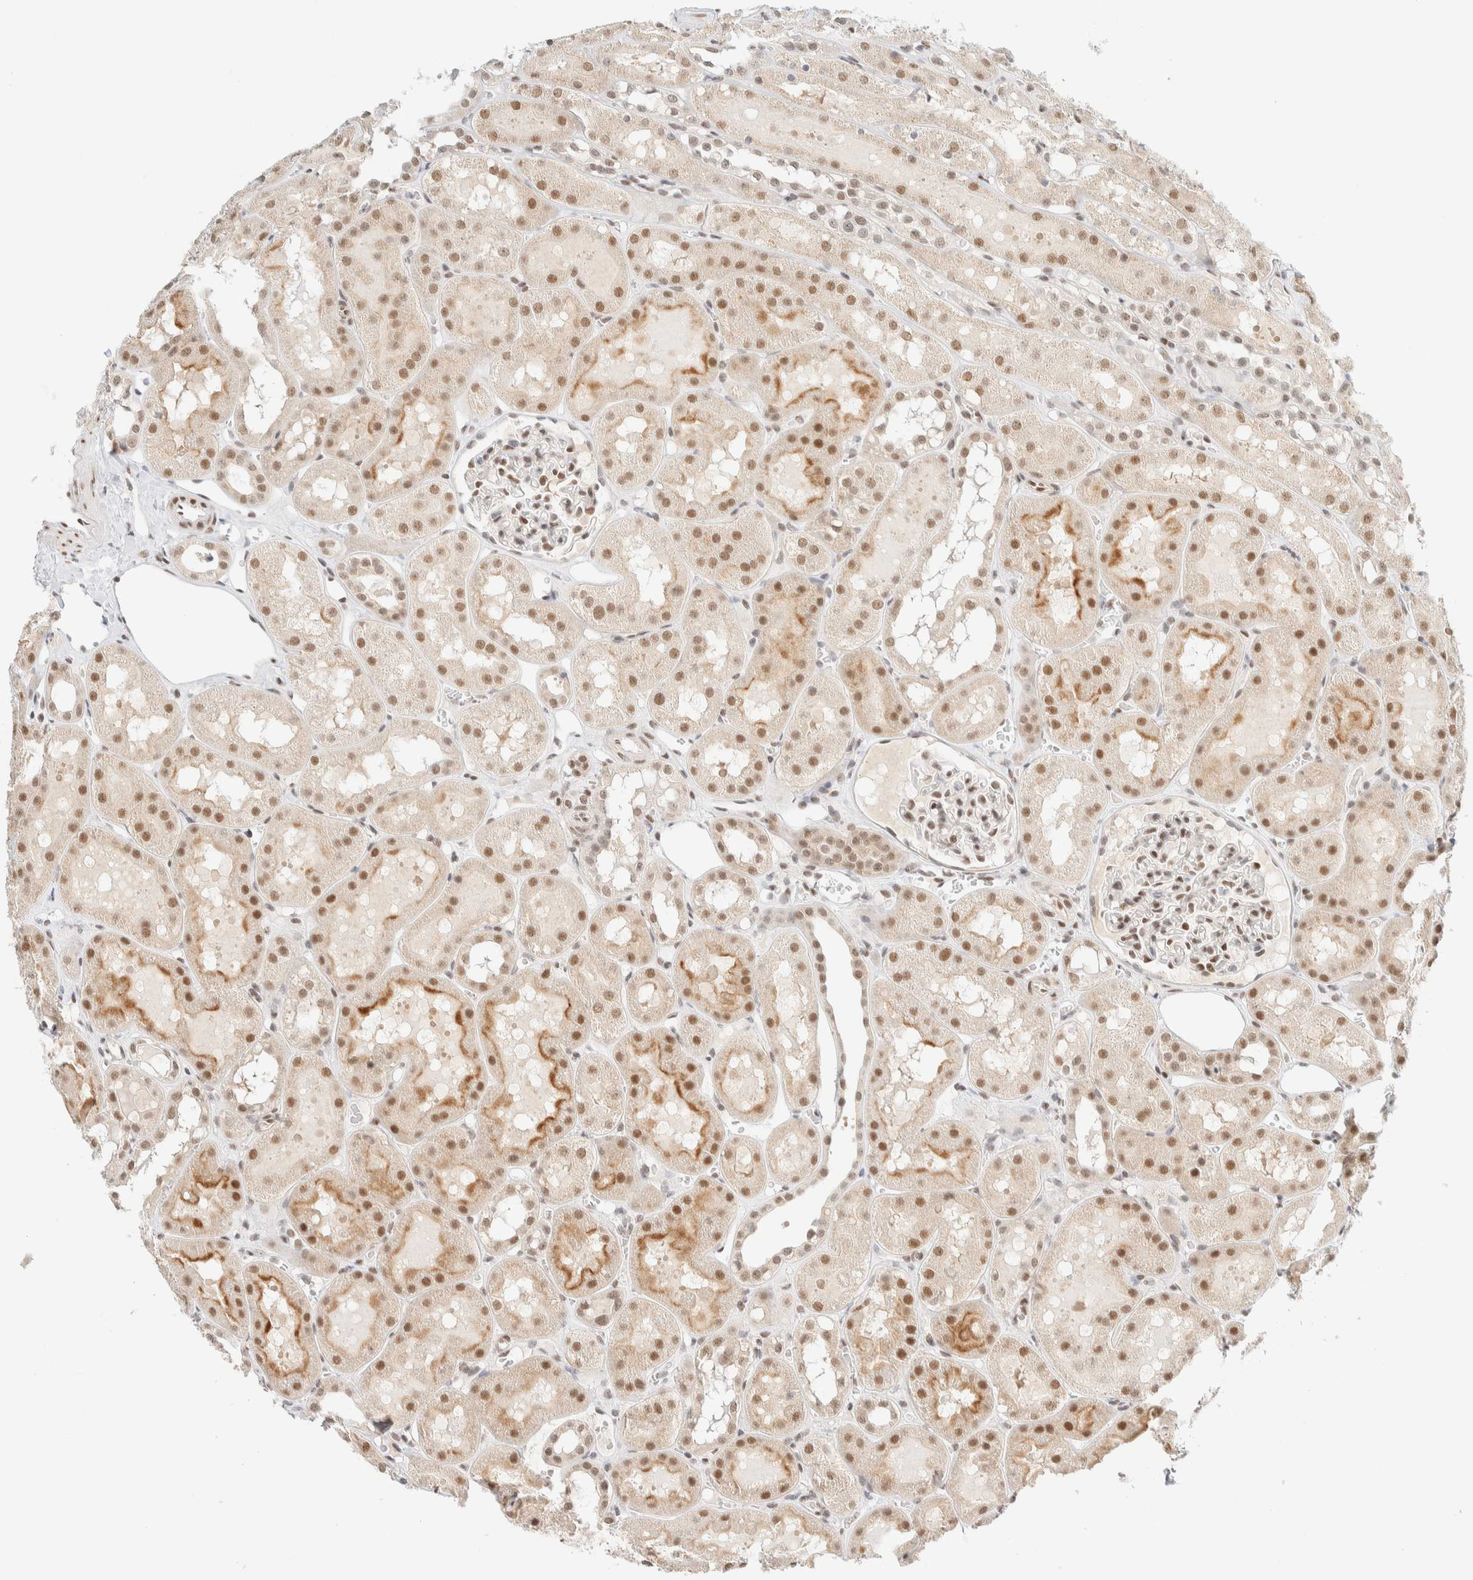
{"staining": {"intensity": "moderate", "quantity": "25%-75%", "location": "nuclear"}, "tissue": "kidney", "cell_type": "Cells in glomeruli", "image_type": "normal", "snomed": [{"axis": "morphology", "description": "Normal tissue, NOS"}, {"axis": "topography", "description": "Kidney"}, {"axis": "topography", "description": "Urinary bladder"}], "caption": "Immunohistochemical staining of normal kidney shows medium levels of moderate nuclear staining in approximately 25%-75% of cells in glomeruli.", "gene": "PYGO2", "patient": {"sex": "male", "age": 16}}